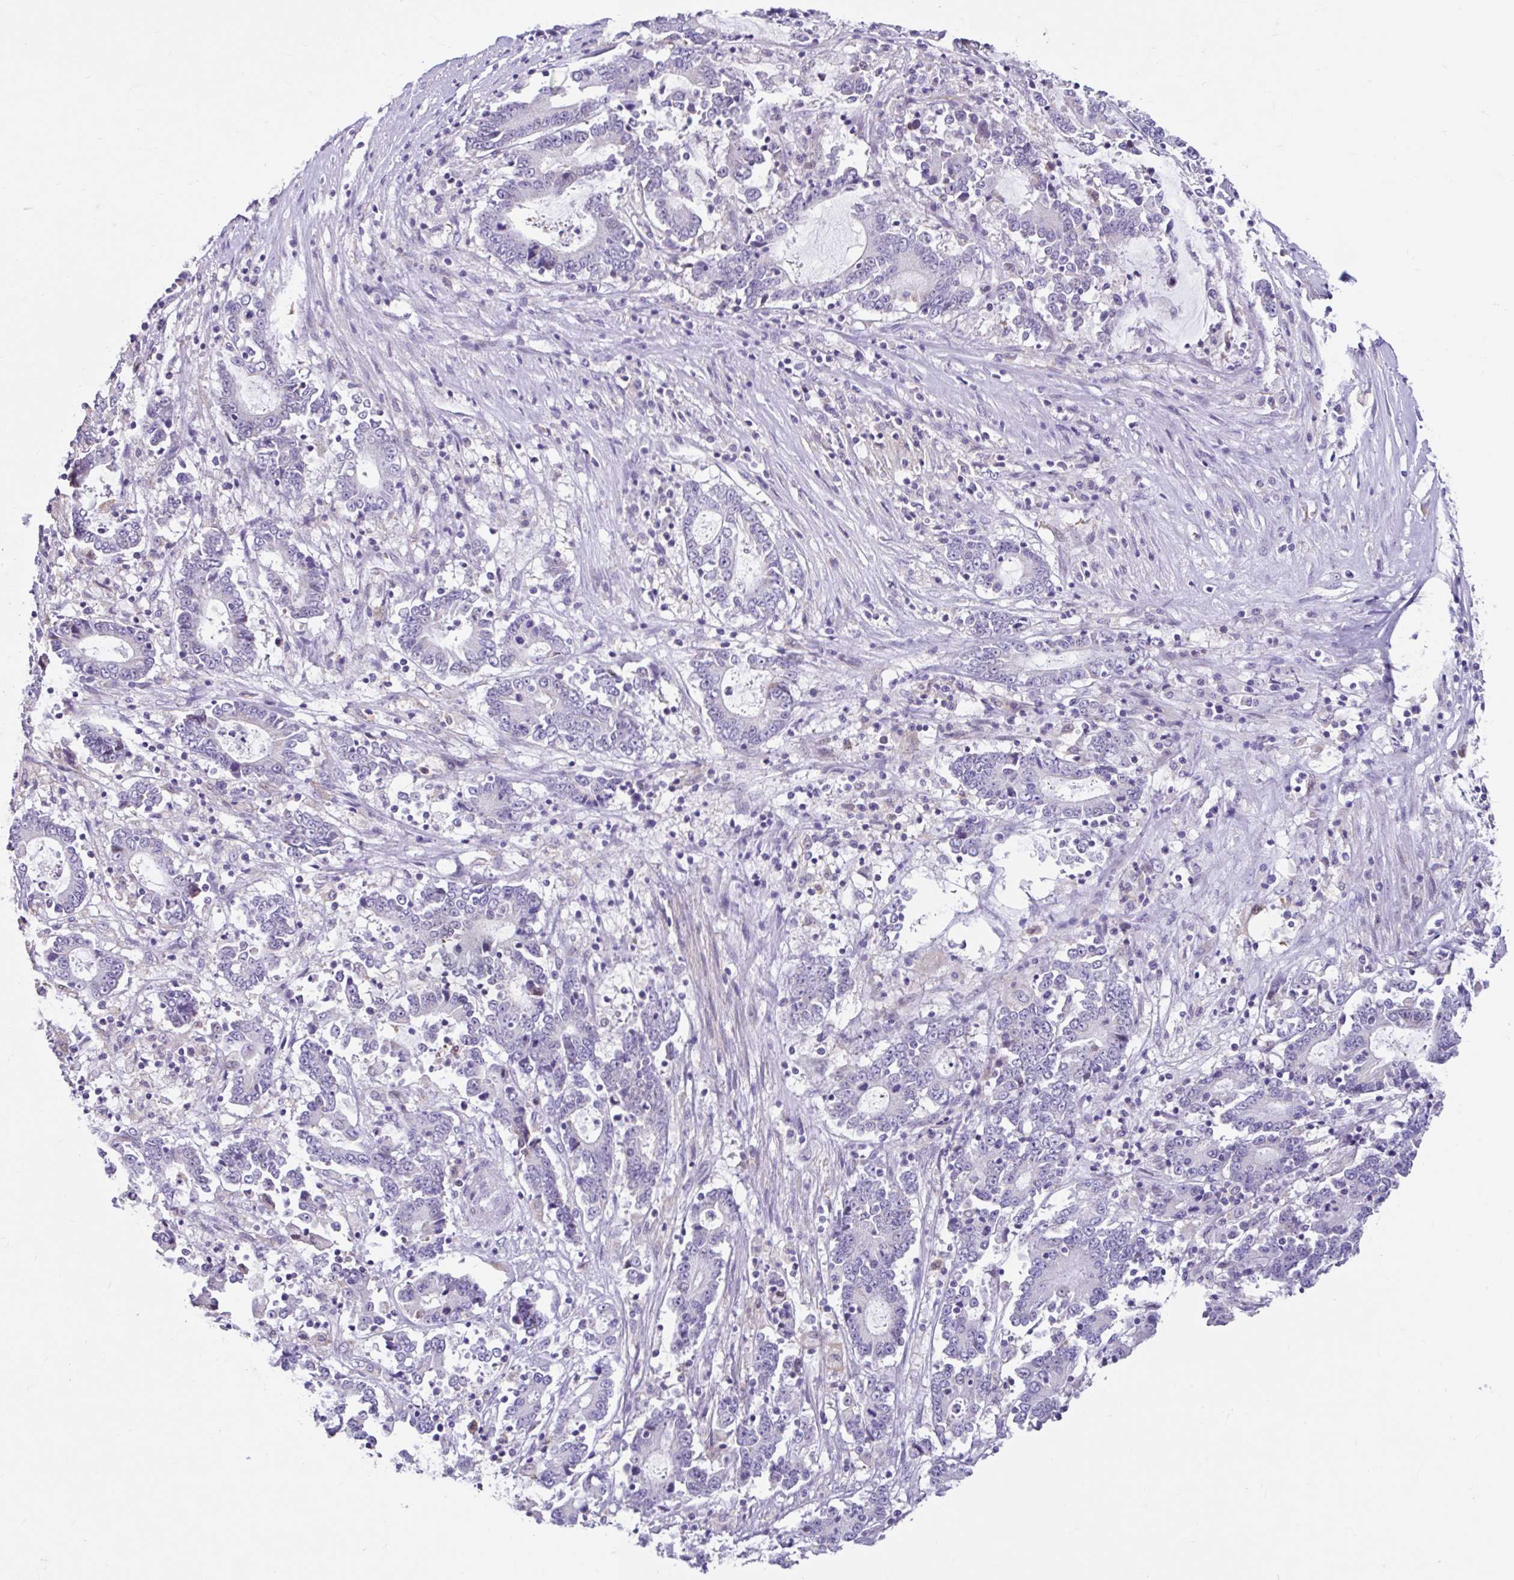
{"staining": {"intensity": "negative", "quantity": "none", "location": "none"}, "tissue": "stomach cancer", "cell_type": "Tumor cells", "image_type": "cancer", "snomed": [{"axis": "morphology", "description": "Adenocarcinoma, NOS"}, {"axis": "topography", "description": "Stomach, upper"}], "caption": "Immunohistochemical staining of human stomach cancer (adenocarcinoma) displays no significant positivity in tumor cells.", "gene": "NHLH2", "patient": {"sex": "male", "age": 68}}